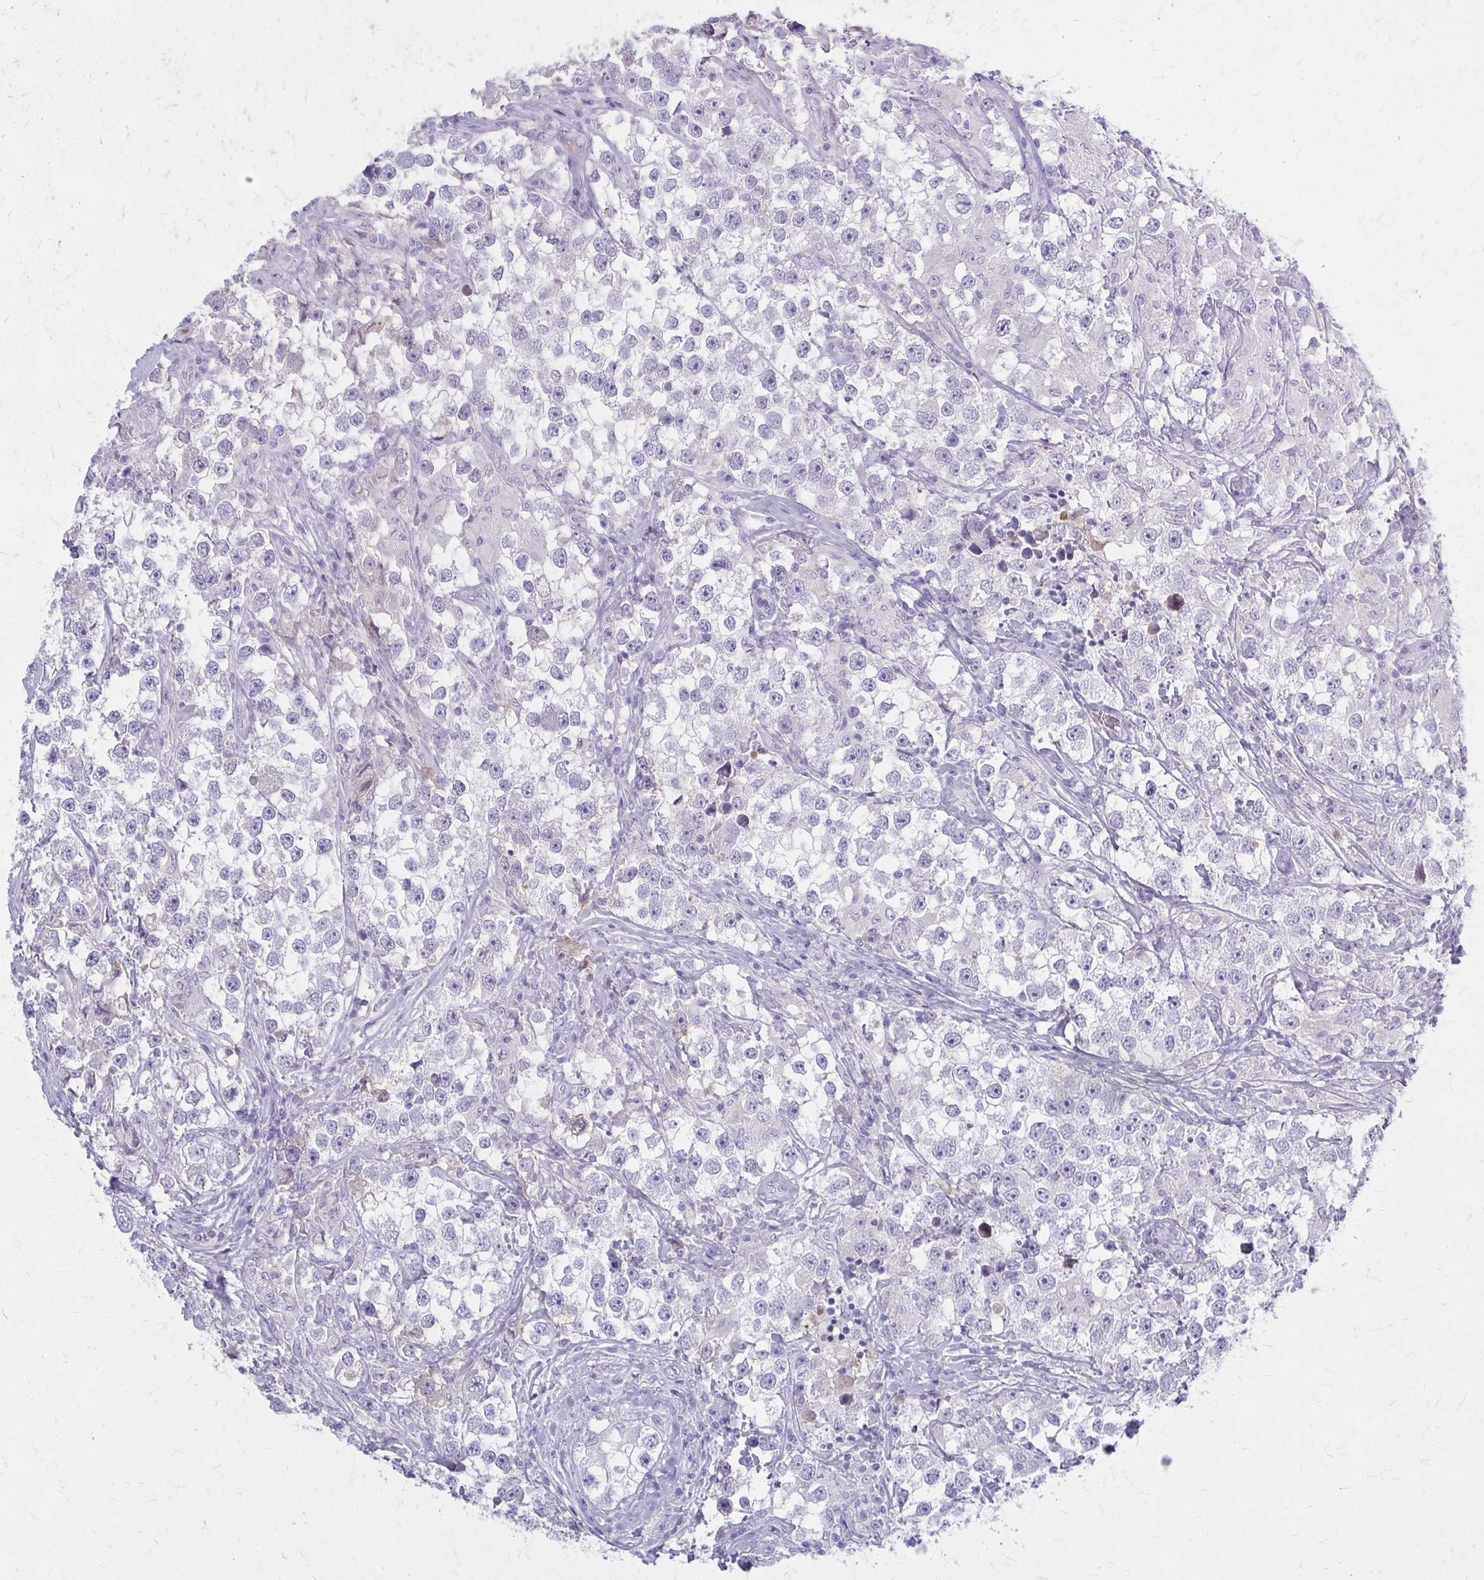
{"staining": {"intensity": "negative", "quantity": "none", "location": "none"}, "tissue": "testis cancer", "cell_type": "Tumor cells", "image_type": "cancer", "snomed": [{"axis": "morphology", "description": "Seminoma, NOS"}, {"axis": "topography", "description": "Testis"}], "caption": "This is an IHC photomicrograph of human seminoma (testis). There is no positivity in tumor cells.", "gene": "SERPIND1", "patient": {"sex": "male", "age": 46}}